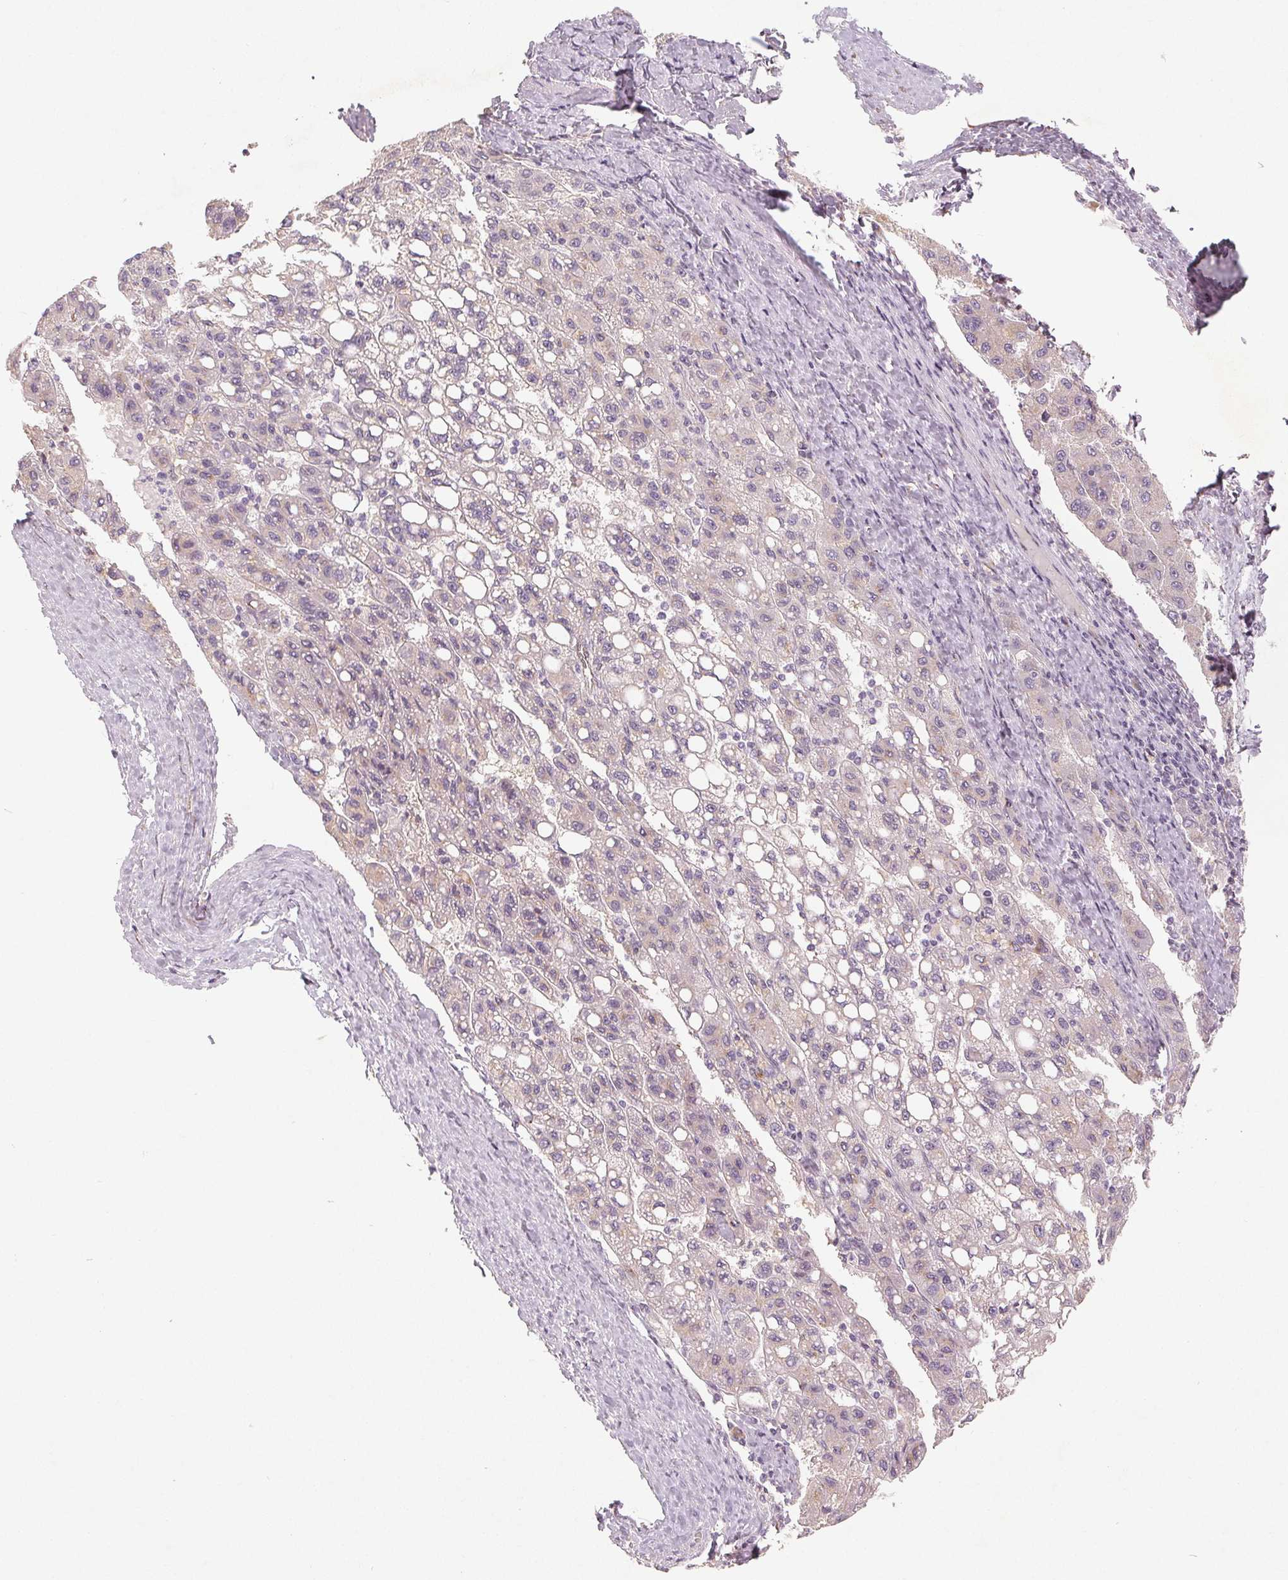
{"staining": {"intensity": "negative", "quantity": "none", "location": "none"}, "tissue": "liver cancer", "cell_type": "Tumor cells", "image_type": "cancer", "snomed": [{"axis": "morphology", "description": "Carcinoma, Hepatocellular, NOS"}, {"axis": "topography", "description": "Liver"}], "caption": "Human hepatocellular carcinoma (liver) stained for a protein using immunohistochemistry (IHC) displays no positivity in tumor cells.", "gene": "TMSB15B", "patient": {"sex": "female", "age": 82}}